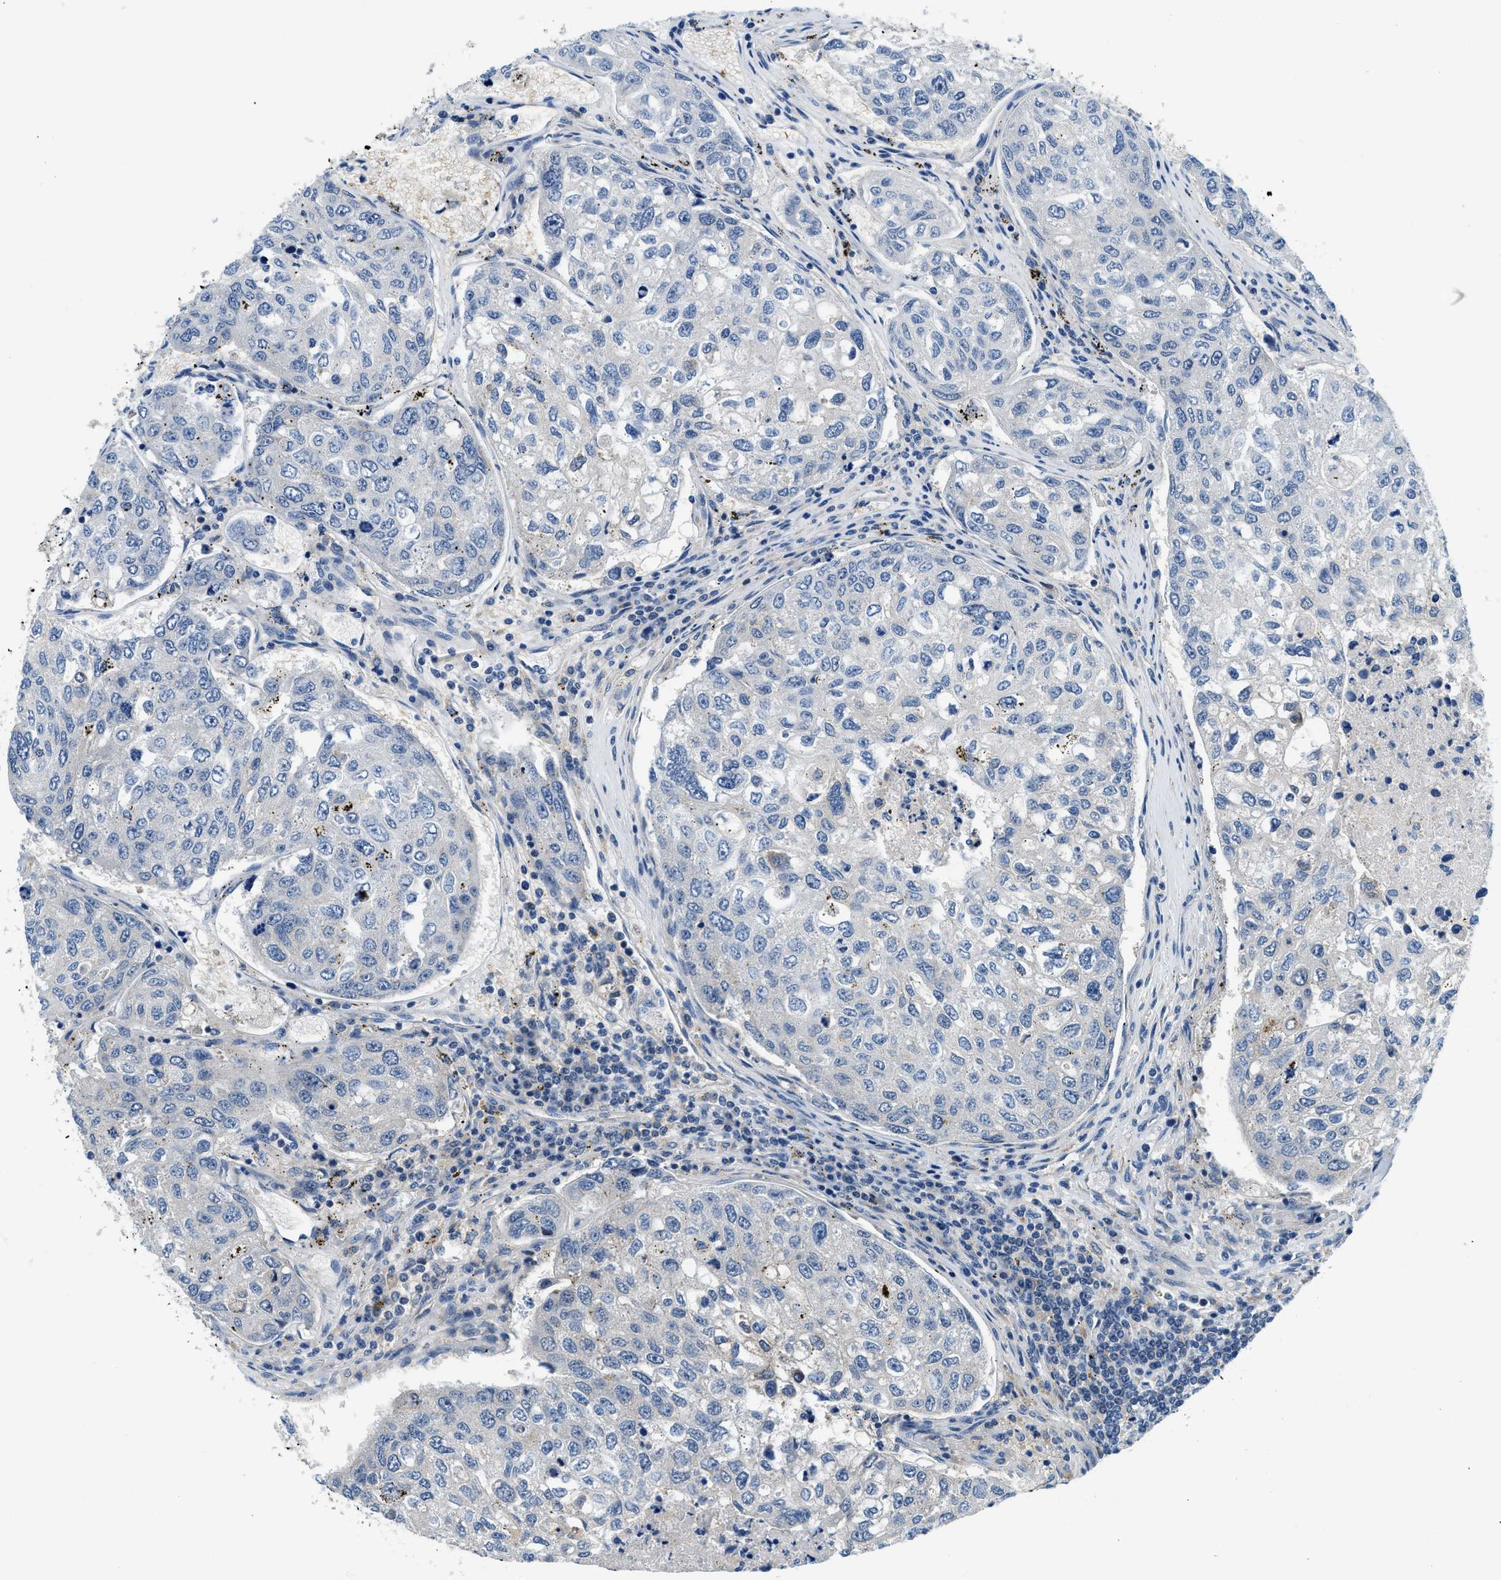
{"staining": {"intensity": "moderate", "quantity": "<25%", "location": "cytoplasmic/membranous"}, "tissue": "urothelial cancer", "cell_type": "Tumor cells", "image_type": "cancer", "snomed": [{"axis": "morphology", "description": "Urothelial carcinoma, High grade"}, {"axis": "topography", "description": "Lymph node"}, {"axis": "topography", "description": "Urinary bladder"}], "caption": "Protein analysis of urothelial carcinoma (high-grade) tissue exhibits moderate cytoplasmic/membranous positivity in approximately <25% of tumor cells.", "gene": "LPIN2", "patient": {"sex": "male", "age": 51}}